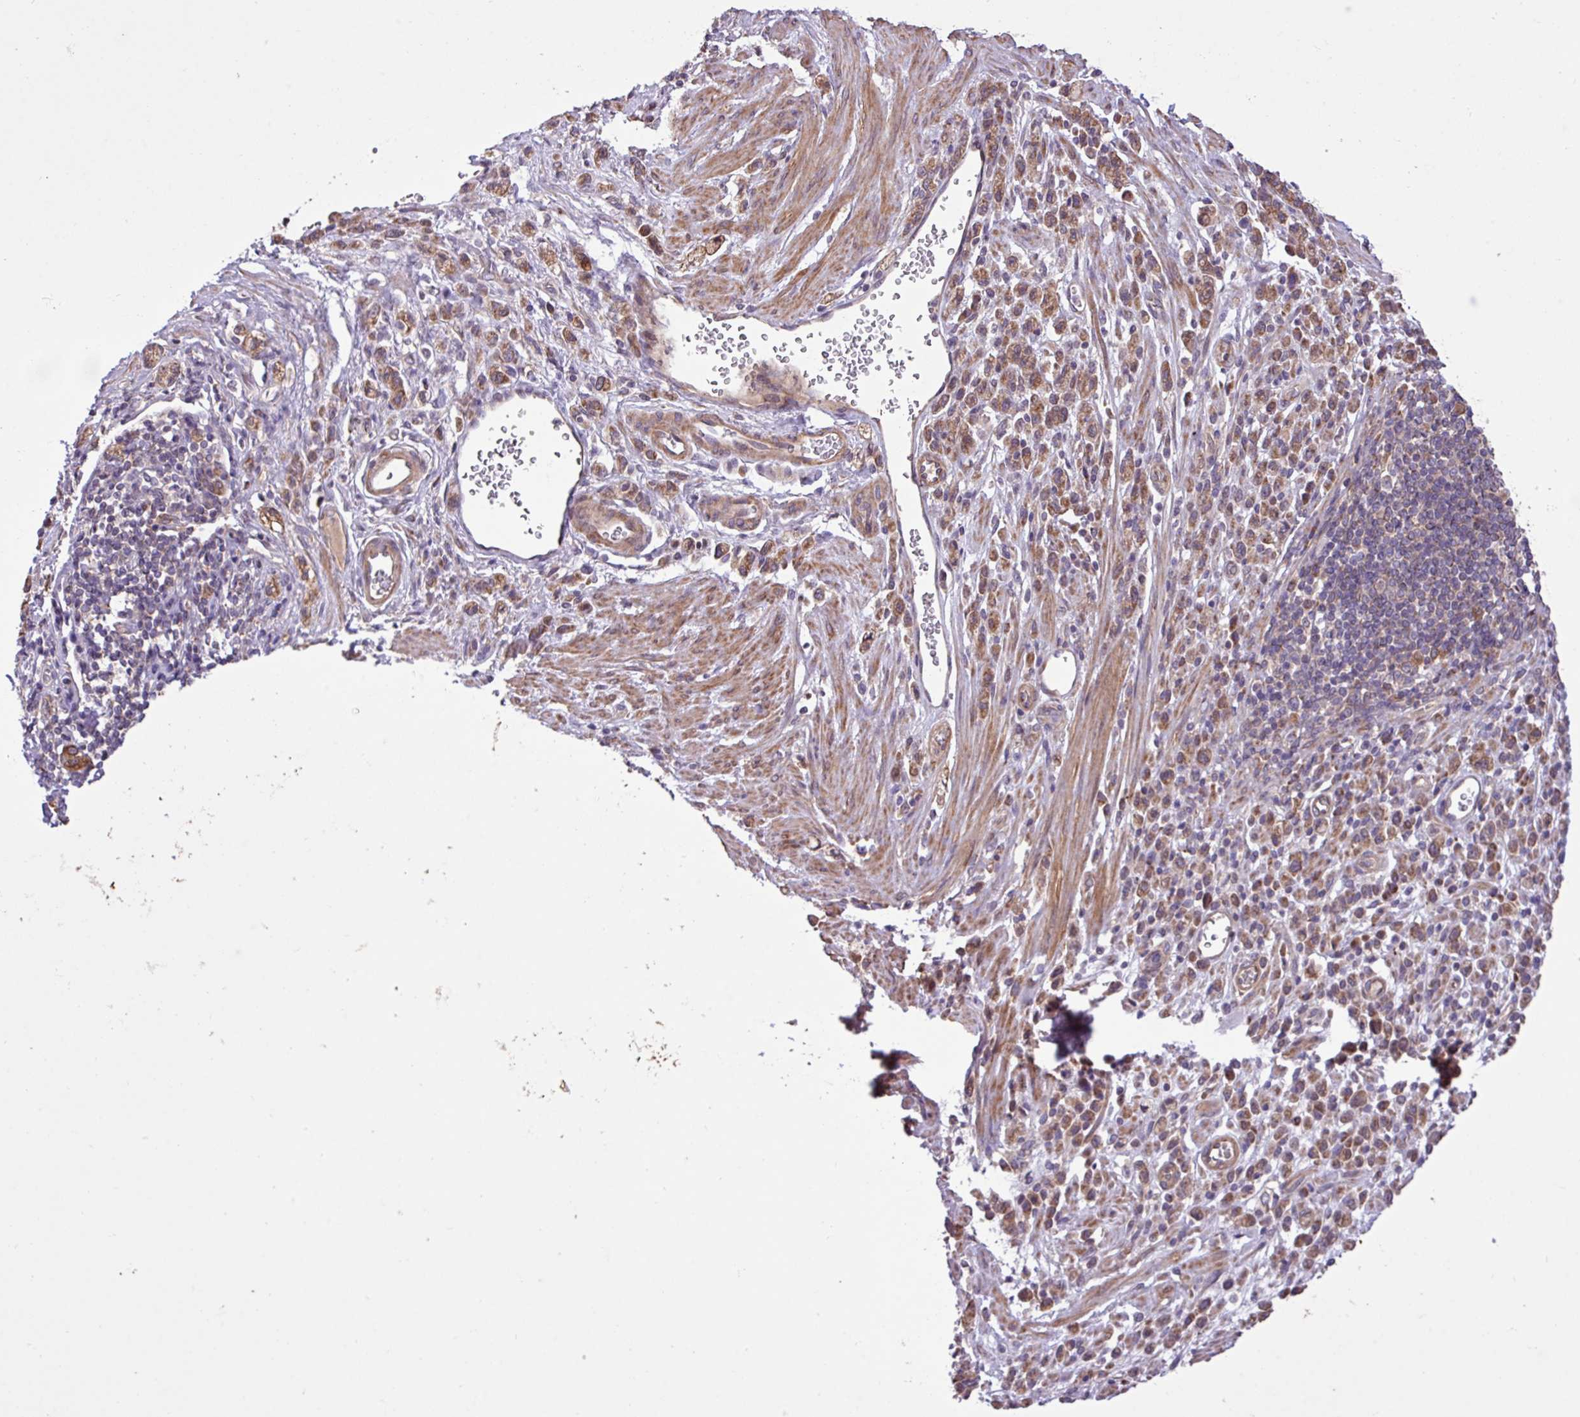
{"staining": {"intensity": "moderate", "quantity": ">75%", "location": "cytoplasmic/membranous"}, "tissue": "stomach cancer", "cell_type": "Tumor cells", "image_type": "cancer", "snomed": [{"axis": "morphology", "description": "Adenocarcinoma, NOS"}, {"axis": "topography", "description": "Stomach"}], "caption": "Immunohistochemistry (DAB (3,3'-diaminobenzidine)) staining of stomach cancer (adenocarcinoma) exhibits moderate cytoplasmic/membranous protein expression in about >75% of tumor cells.", "gene": "TIMM10B", "patient": {"sex": "male", "age": 77}}